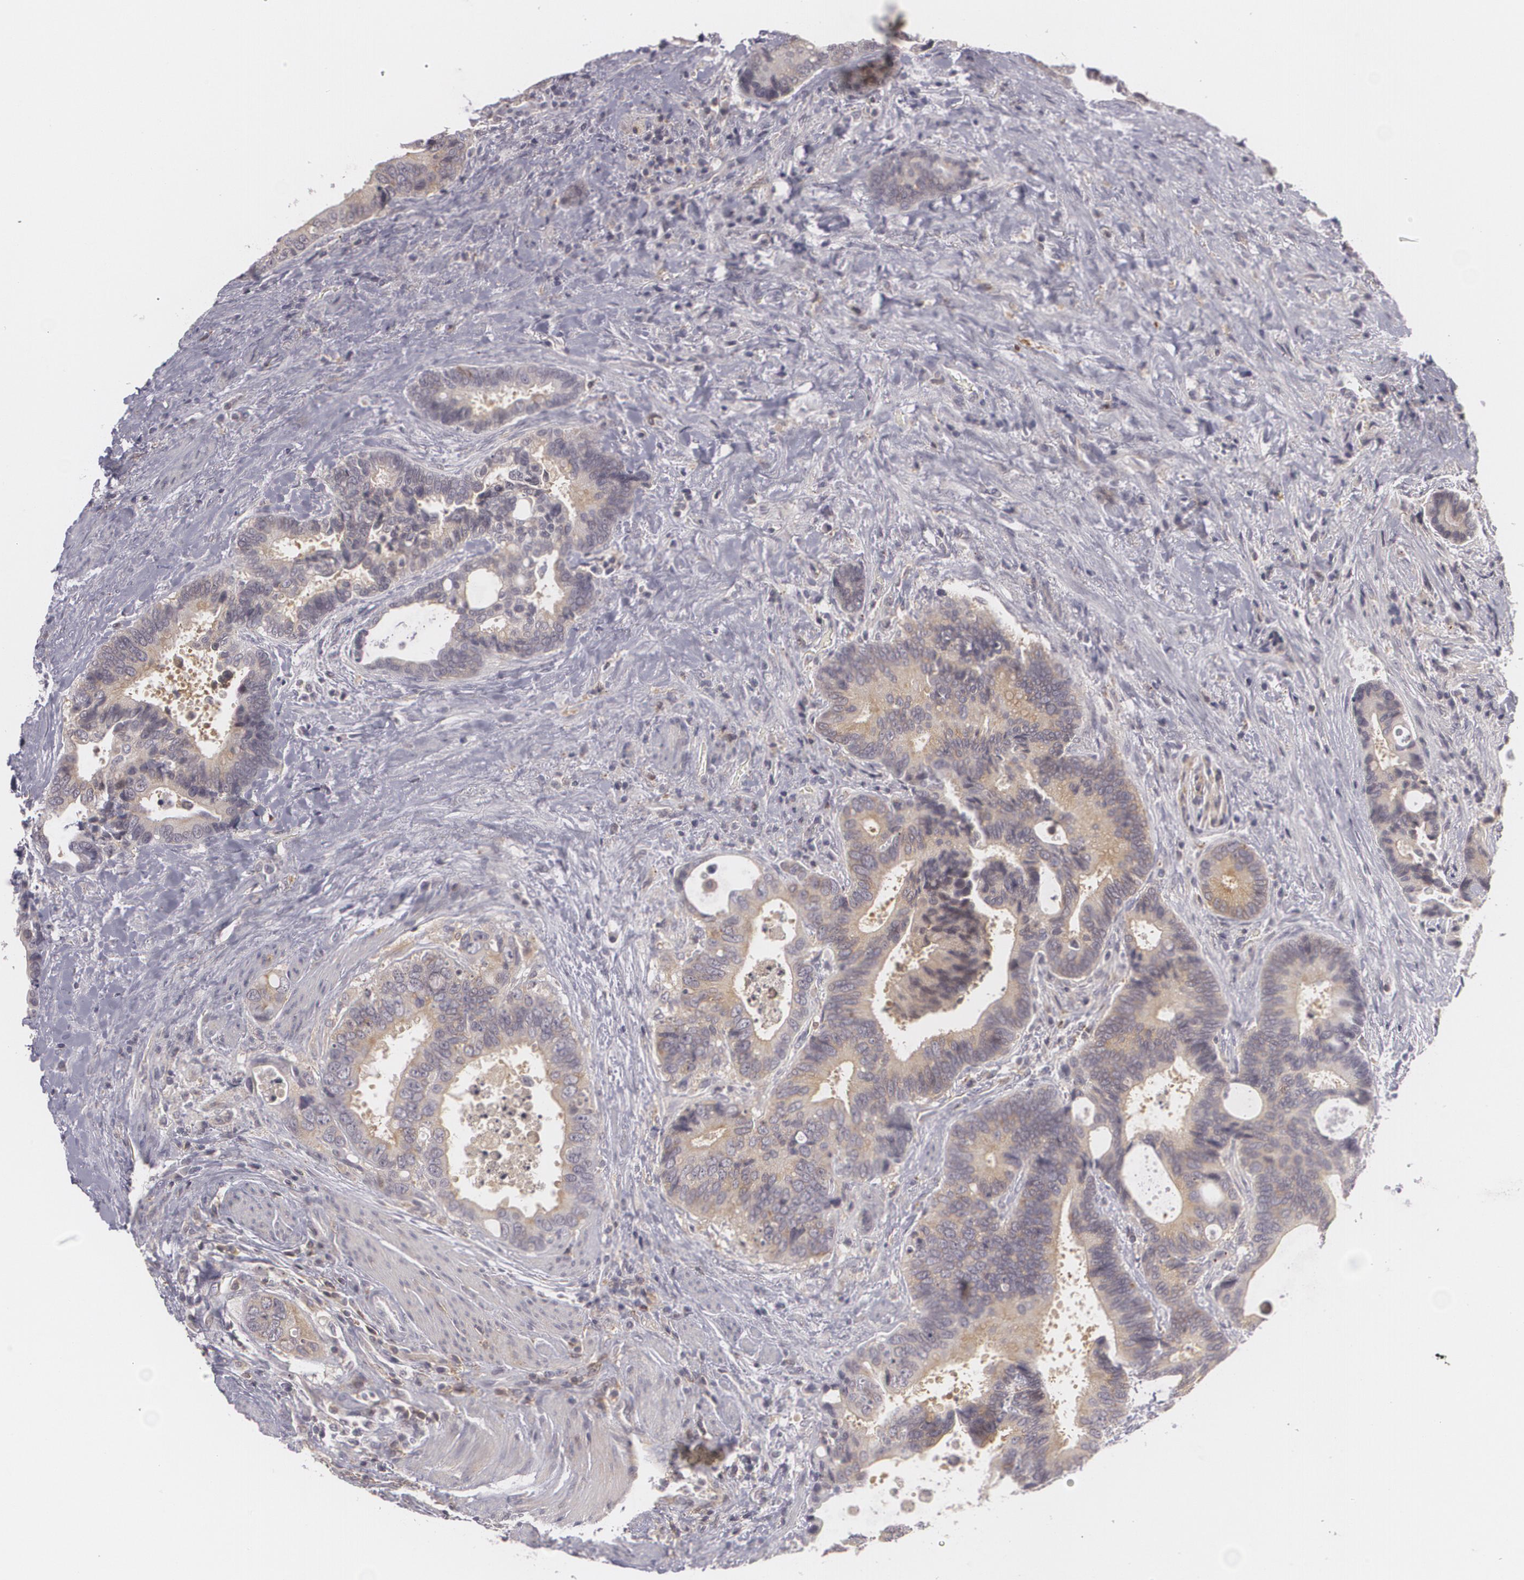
{"staining": {"intensity": "weak", "quantity": ">75%", "location": "cytoplasmic/membranous"}, "tissue": "colorectal cancer", "cell_type": "Tumor cells", "image_type": "cancer", "snomed": [{"axis": "morphology", "description": "Adenocarcinoma, NOS"}, {"axis": "topography", "description": "Rectum"}], "caption": "Immunohistochemical staining of human colorectal adenocarcinoma demonstrates weak cytoplasmic/membranous protein positivity in about >75% of tumor cells. (DAB (3,3'-diaminobenzidine) IHC, brown staining for protein, blue staining for nuclei).", "gene": "BIN1", "patient": {"sex": "female", "age": 67}}